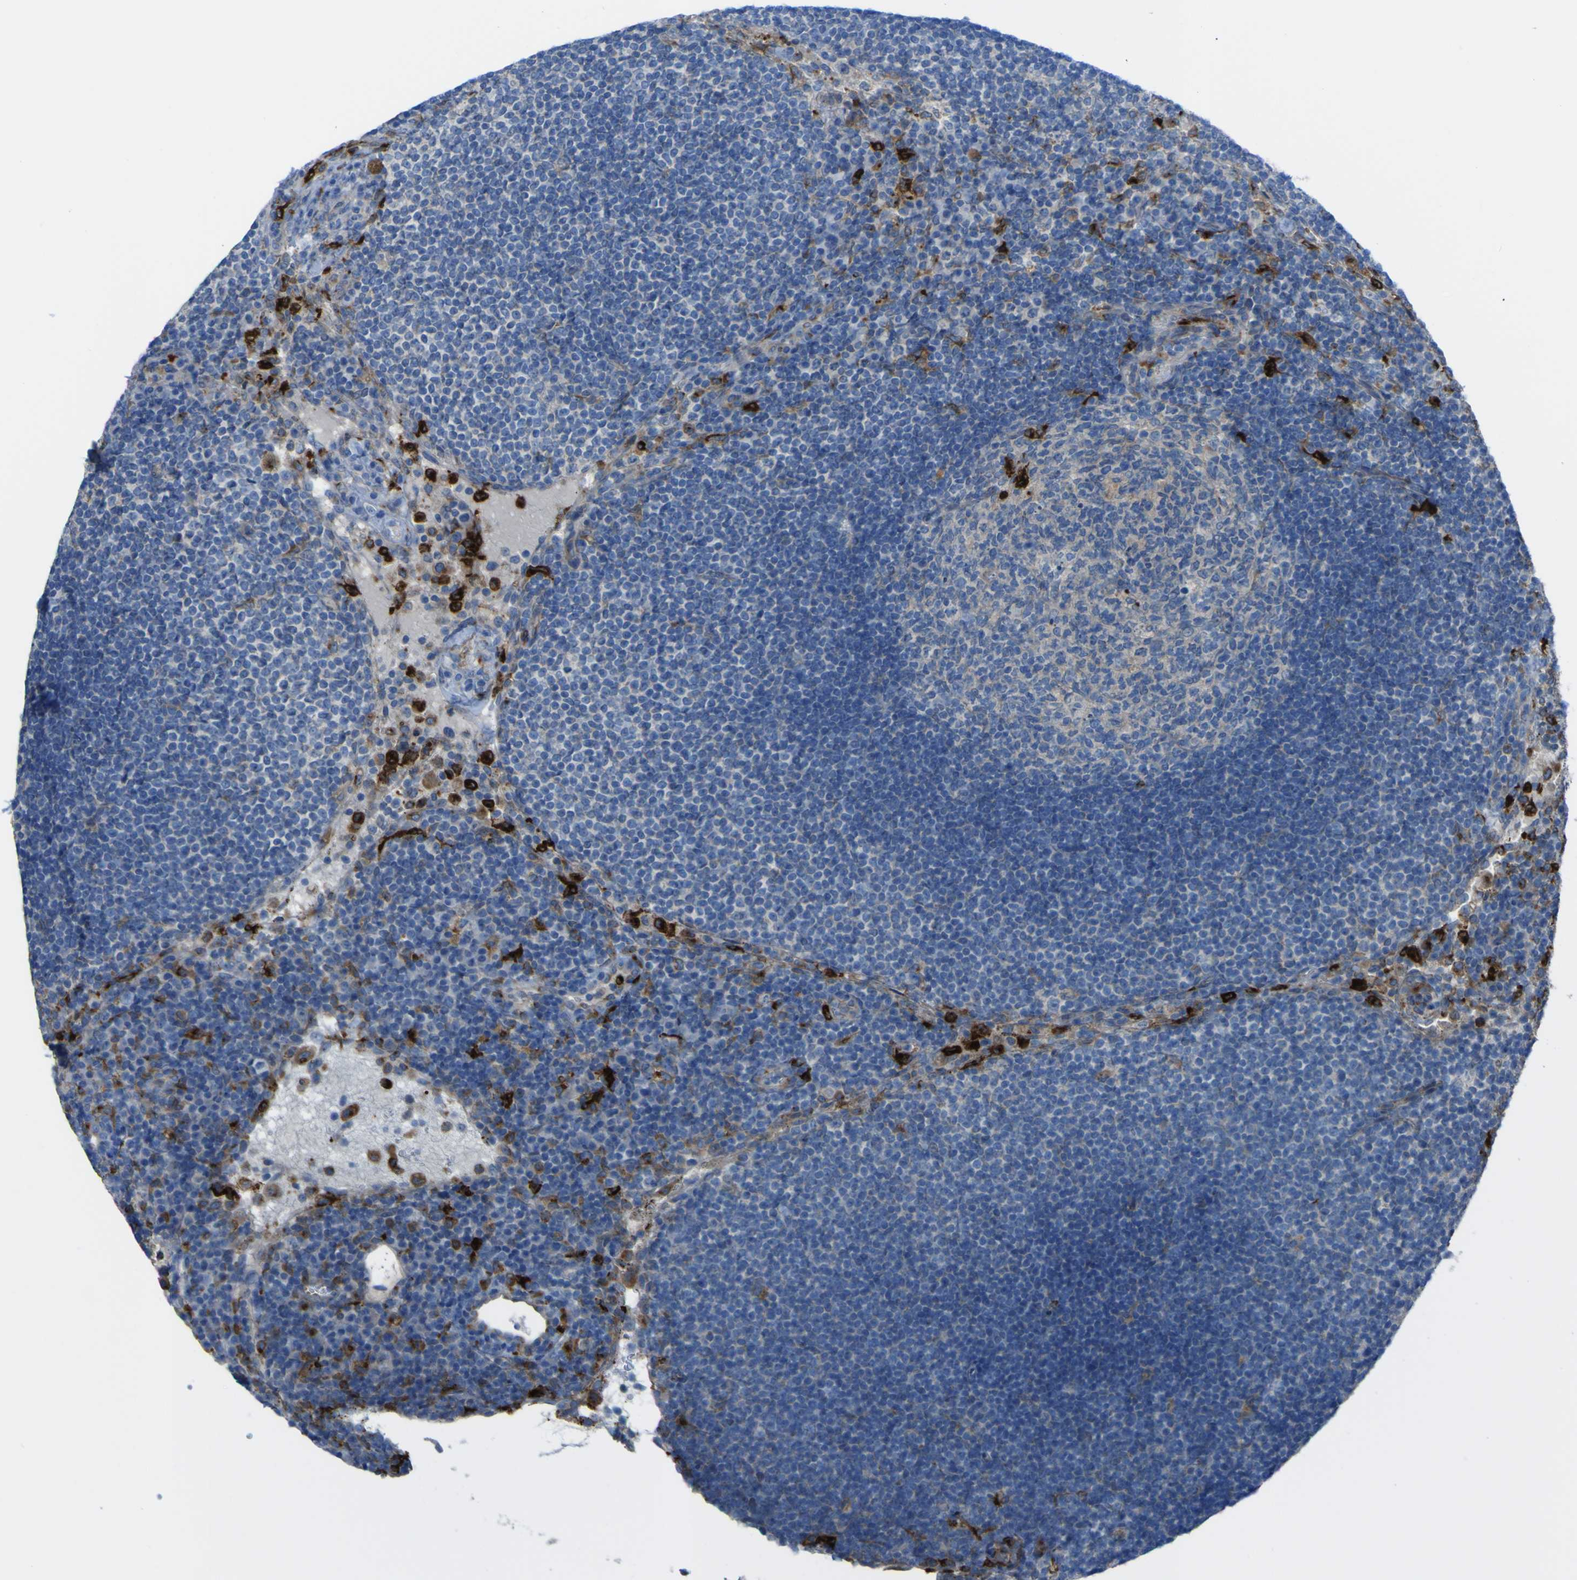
{"staining": {"intensity": "weak", "quantity": "<25%", "location": "cytoplasmic/membranous"}, "tissue": "lymph node", "cell_type": "Germinal center cells", "image_type": "normal", "snomed": [{"axis": "morphology", "description": "Normal tissue, NOS"}, {"axis": "topography", "description": "Lymph node"}], "caption": "Immunohistochemistry (IHC) of benign lymph node shows no staining in germinal center cells.", "gene": "CST3", "patient": {"sex": "female", "age": 53}}